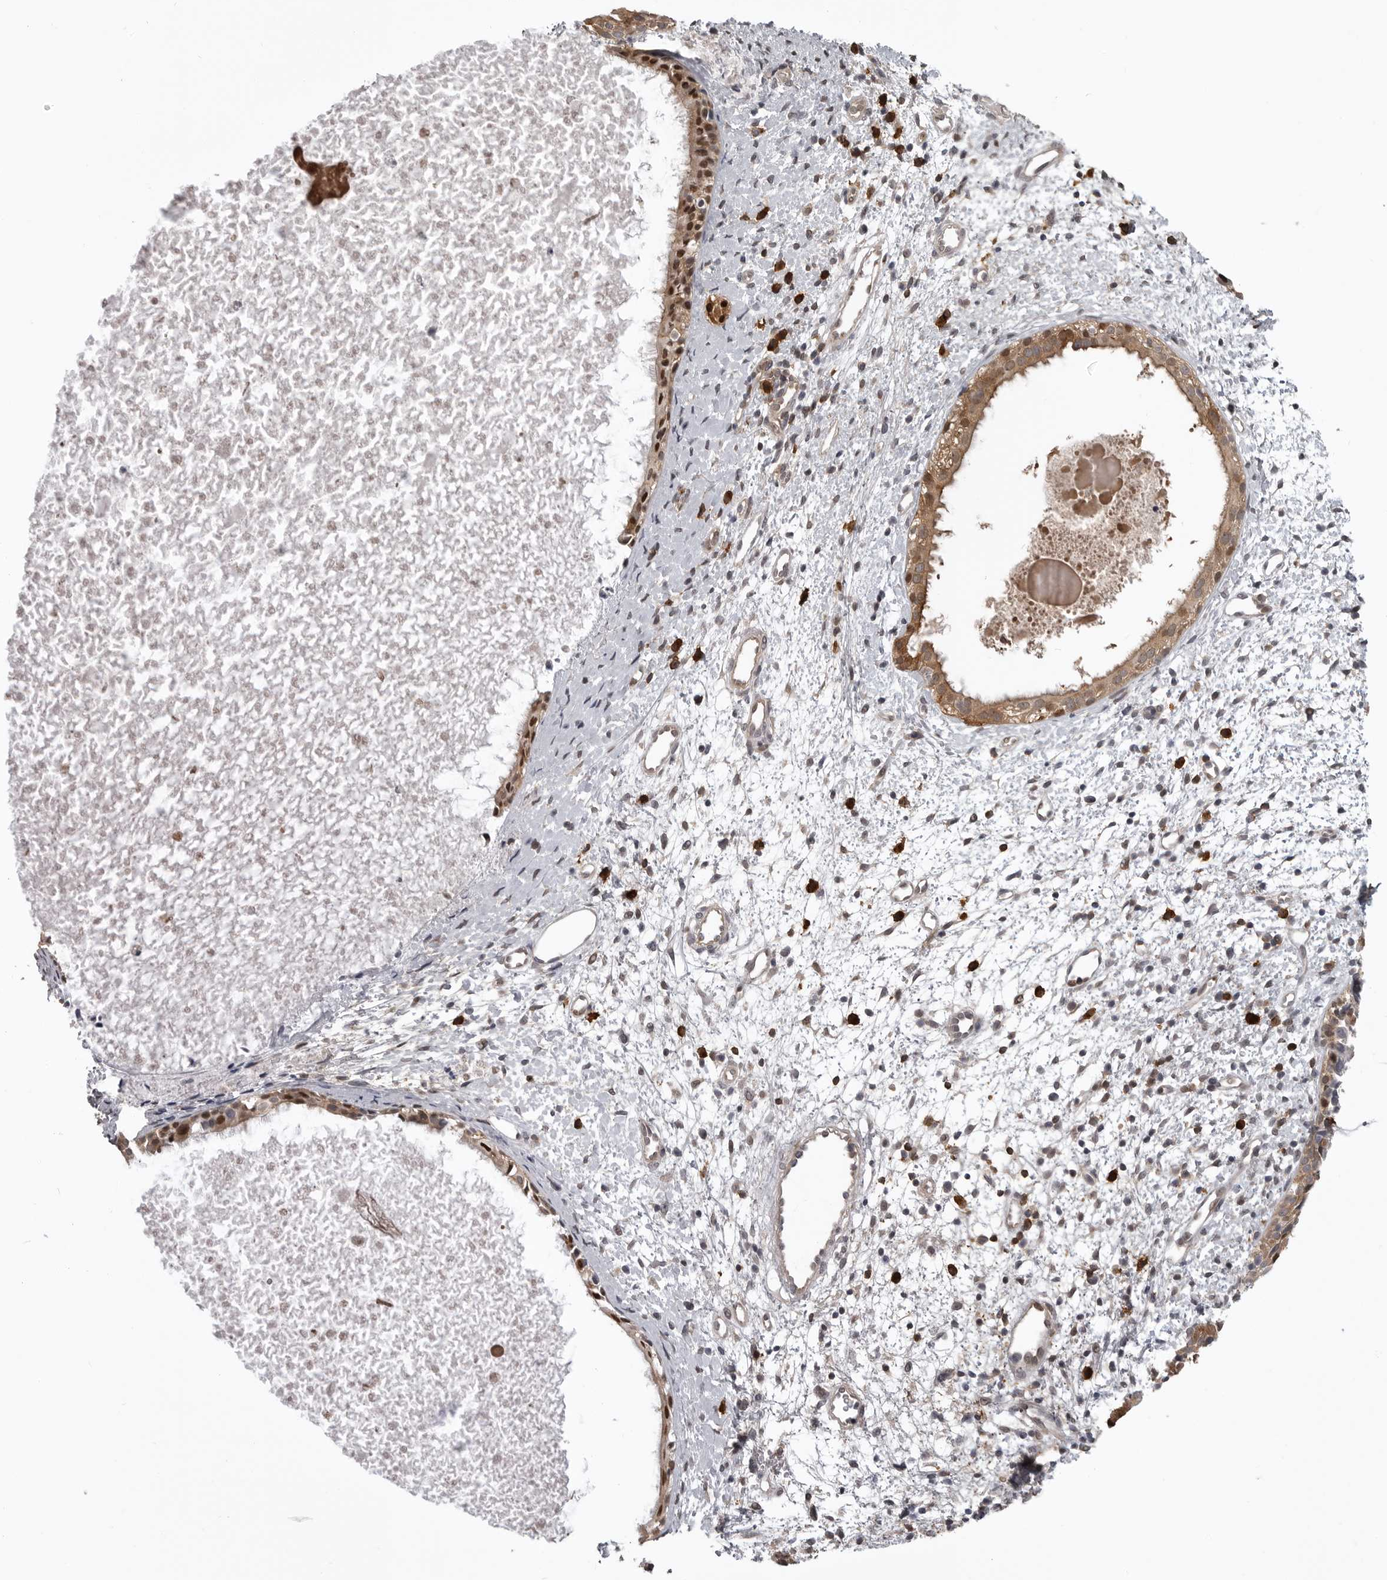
{"staining": {"intensity": "strong", "quantity": "25%-75%", "location": "cytoplasmic/membranous,nuclear"}, "tissue": "nasopharynx", "cell_type": "Respiratory epithelial cells", "image_type": "normal", "snomed": [{"axis": "morphology", "description": "Normal tissue, NOS"}, {"axis": "topography", "description": "Nasopharynx"}], "caption": "Protein staining by immunohistochemistry reveals strong cytoplasmic/membranous,nuclear staining in approximately 25%-75% of respiratory epithelial cells in normal nasopharynx.", "gene": "SNX16", "patient": {"sex": "male", "age": 22}}